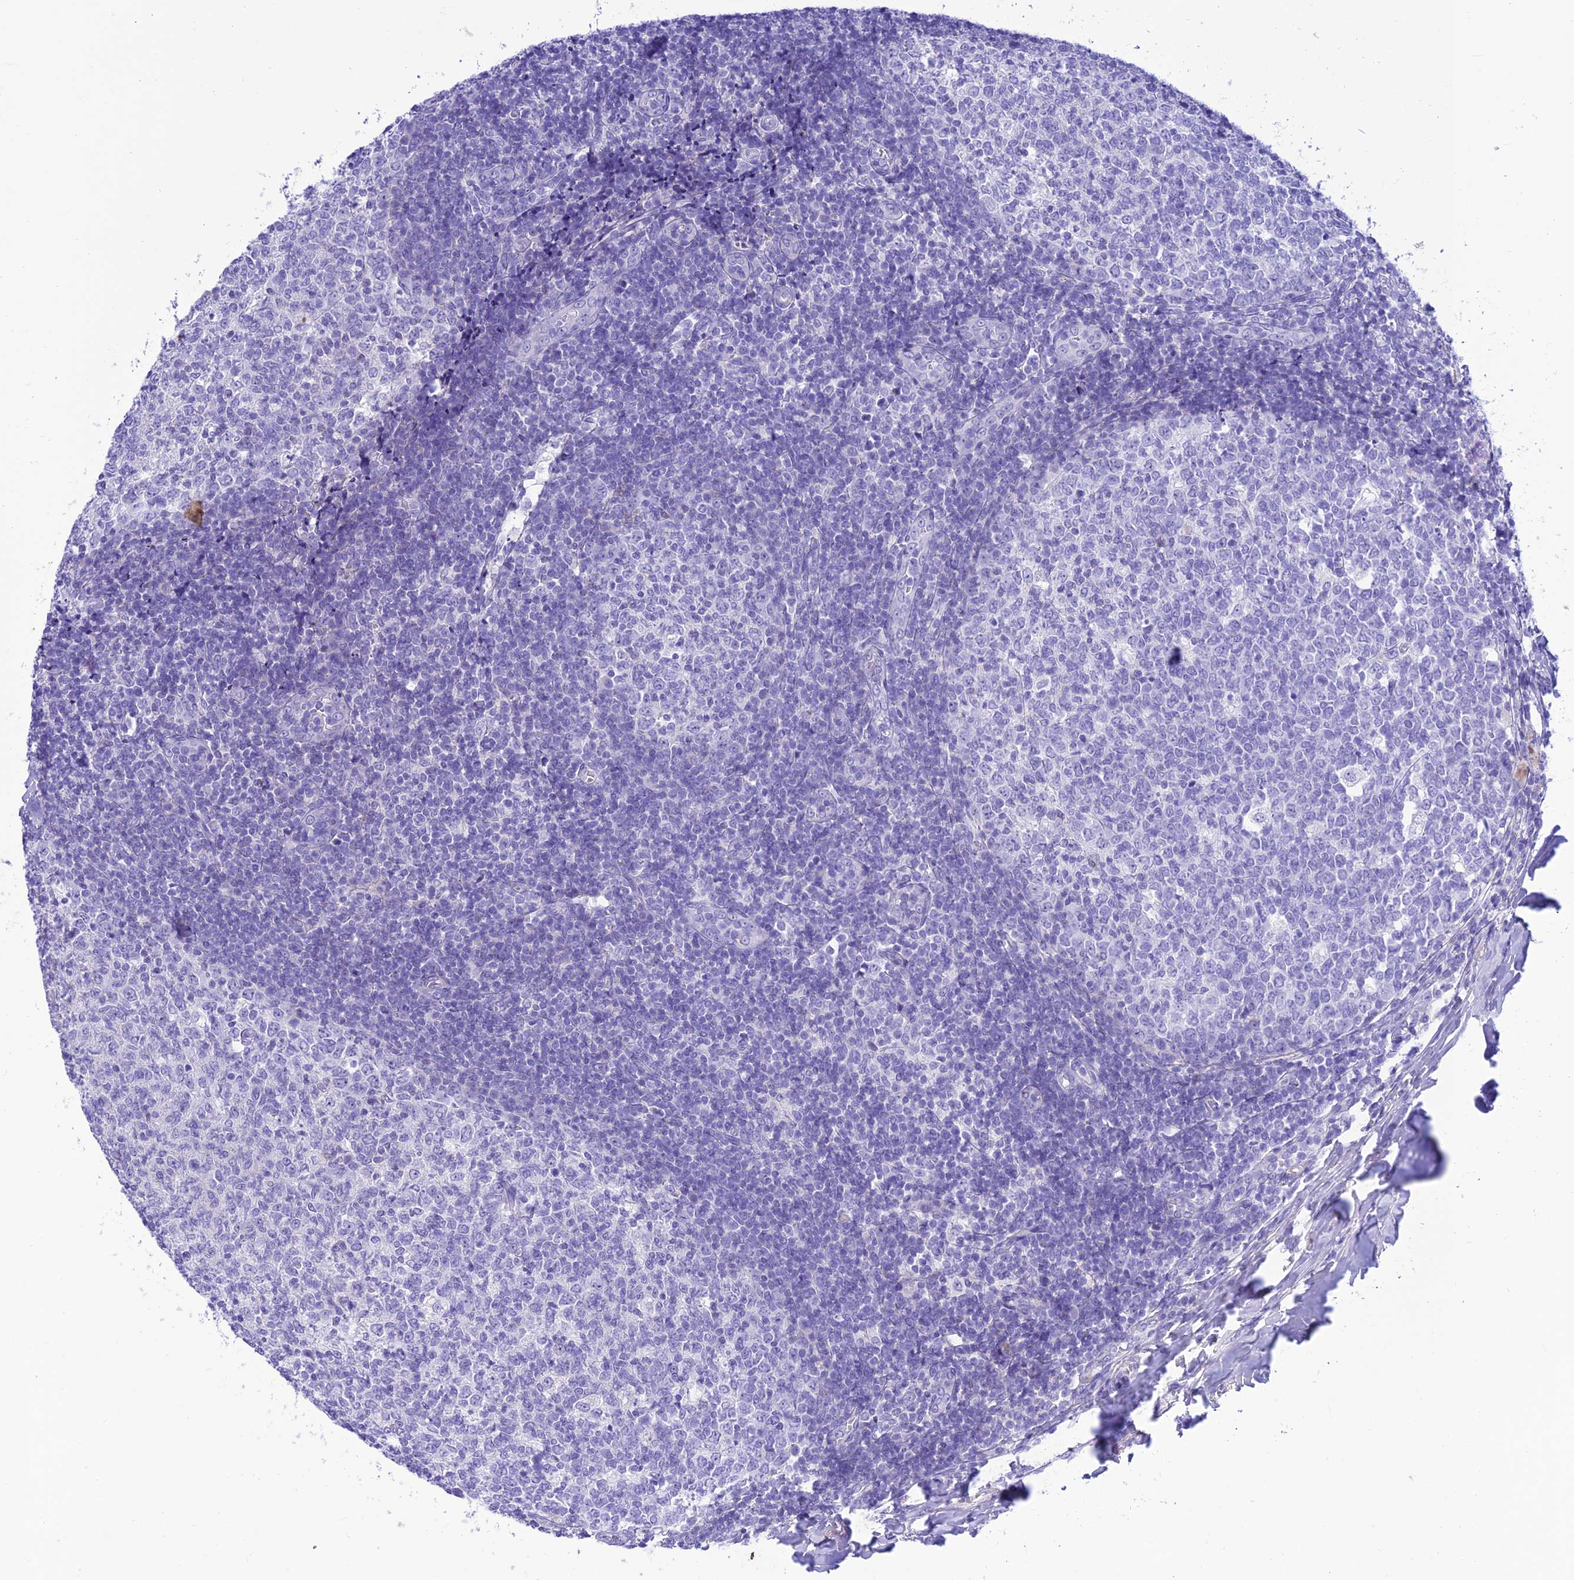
{"staining": {"intensity": "negative", "quantity": "none", "location": "none"}, "tissue": "tonsil", "cell_type": "Germinal center cells", "image_type": "normal", "snomed": [{"axis": "morphology", "description": "Normal tissue, NOS"}, {"axis": "topography", "description": "Tonsil"}], "caption": "Protein analysis of unremarkable tonsil reveals no significant expression in germinal center cells.", "gene": "PRNP", "patient": {"sex": "female", "age": 19}}